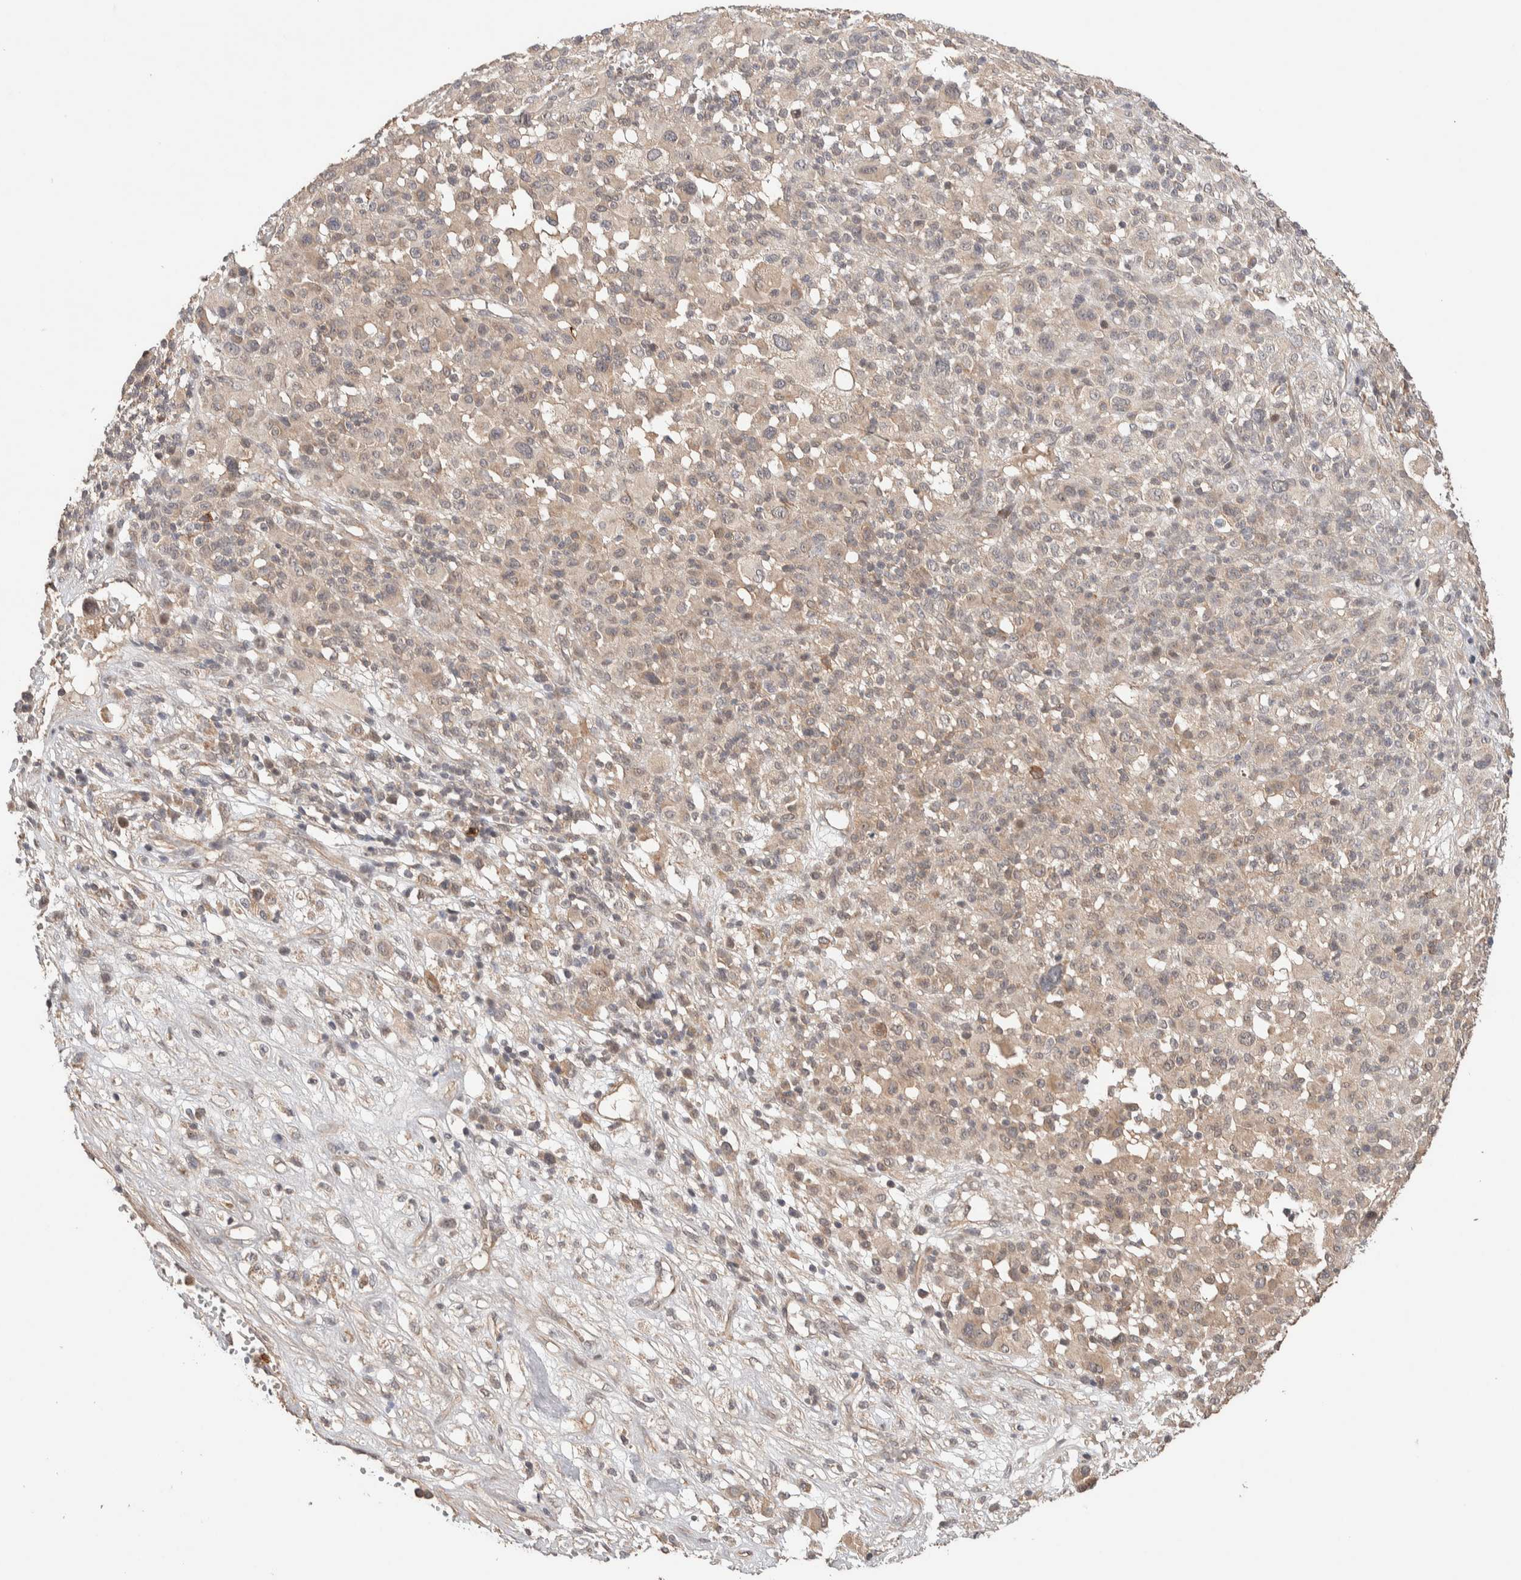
{"staining": {"intensity": "weak", "quantity": "25%-75%", "location": "cytoplasmic/membranous"}, "tissue": "melanoma", "cell_type": "Tumor cells", "image_type": "cancer", "snomed": [{"axis": "morphology", "description": "Malignant melanoma, Metastatic site"}, {"axis": "topography", "description": "Skin"}], "caption": "Melanoma stained for a protein (brown) displays weak cytoplasmic/membranous positive expression in approximately 25%-75% of tumor cells.", "gene": "PRDM15", "patient": {"sex": "female", "age": 74}}